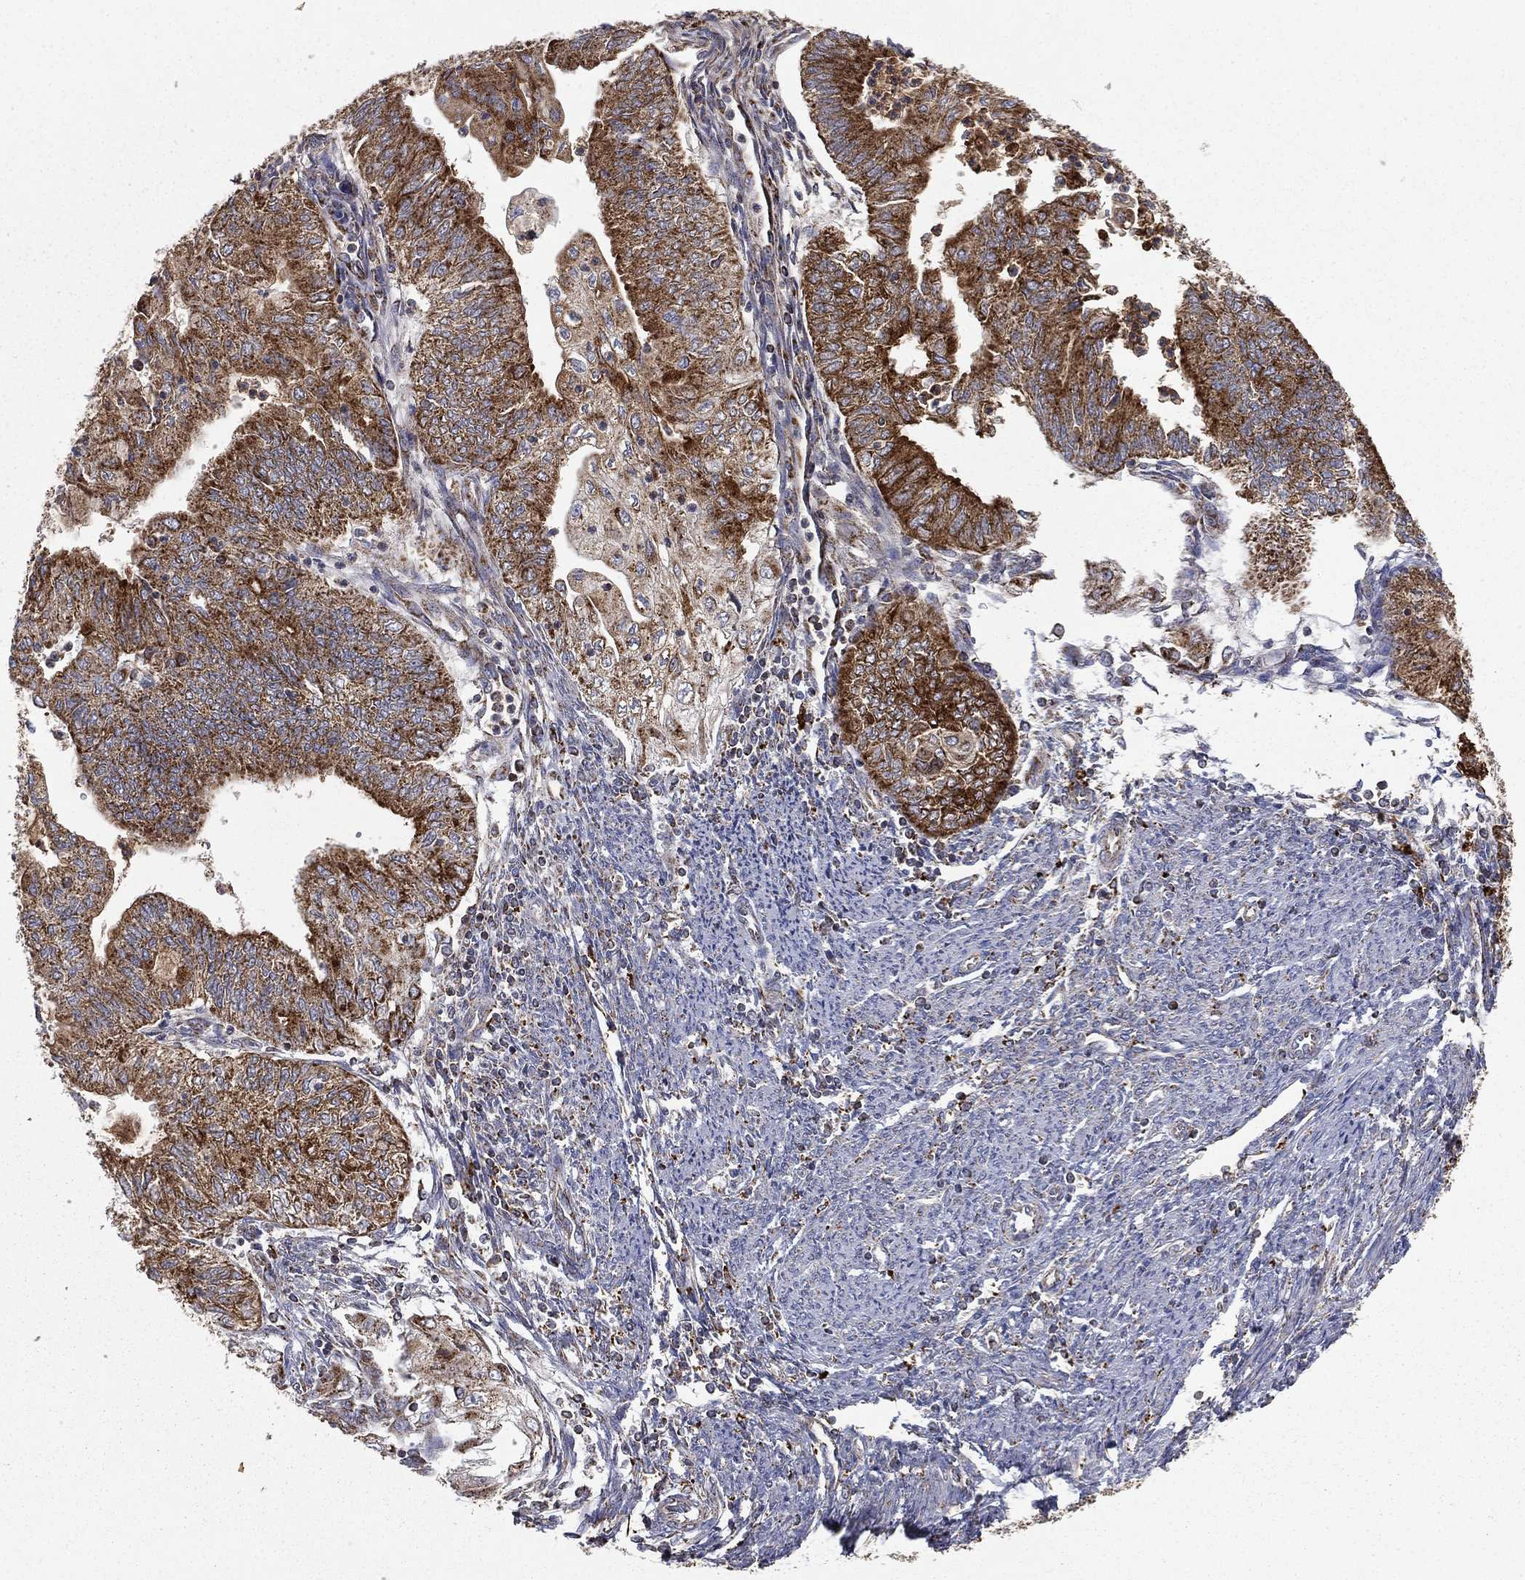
{"staining": {"intensity": "strong", "quantity": "25%-75%", "location": "cytoplasmic/membranous"}, "tissue": "endometrial cancer", "cell_type": "Tumor cells", "image_type": "cancer", "snomed": [{"axis": "morphology", "description": "Adenocarcinoma, NOS"}, {"axis": "topography", "description": "Endometrium"}], "caption": "Endometrial cancer stained with a protein marker demonstrates strong staining in tumor cells.", "gene": "RIN3", "patient": {"sex": "female", "age": 59}}